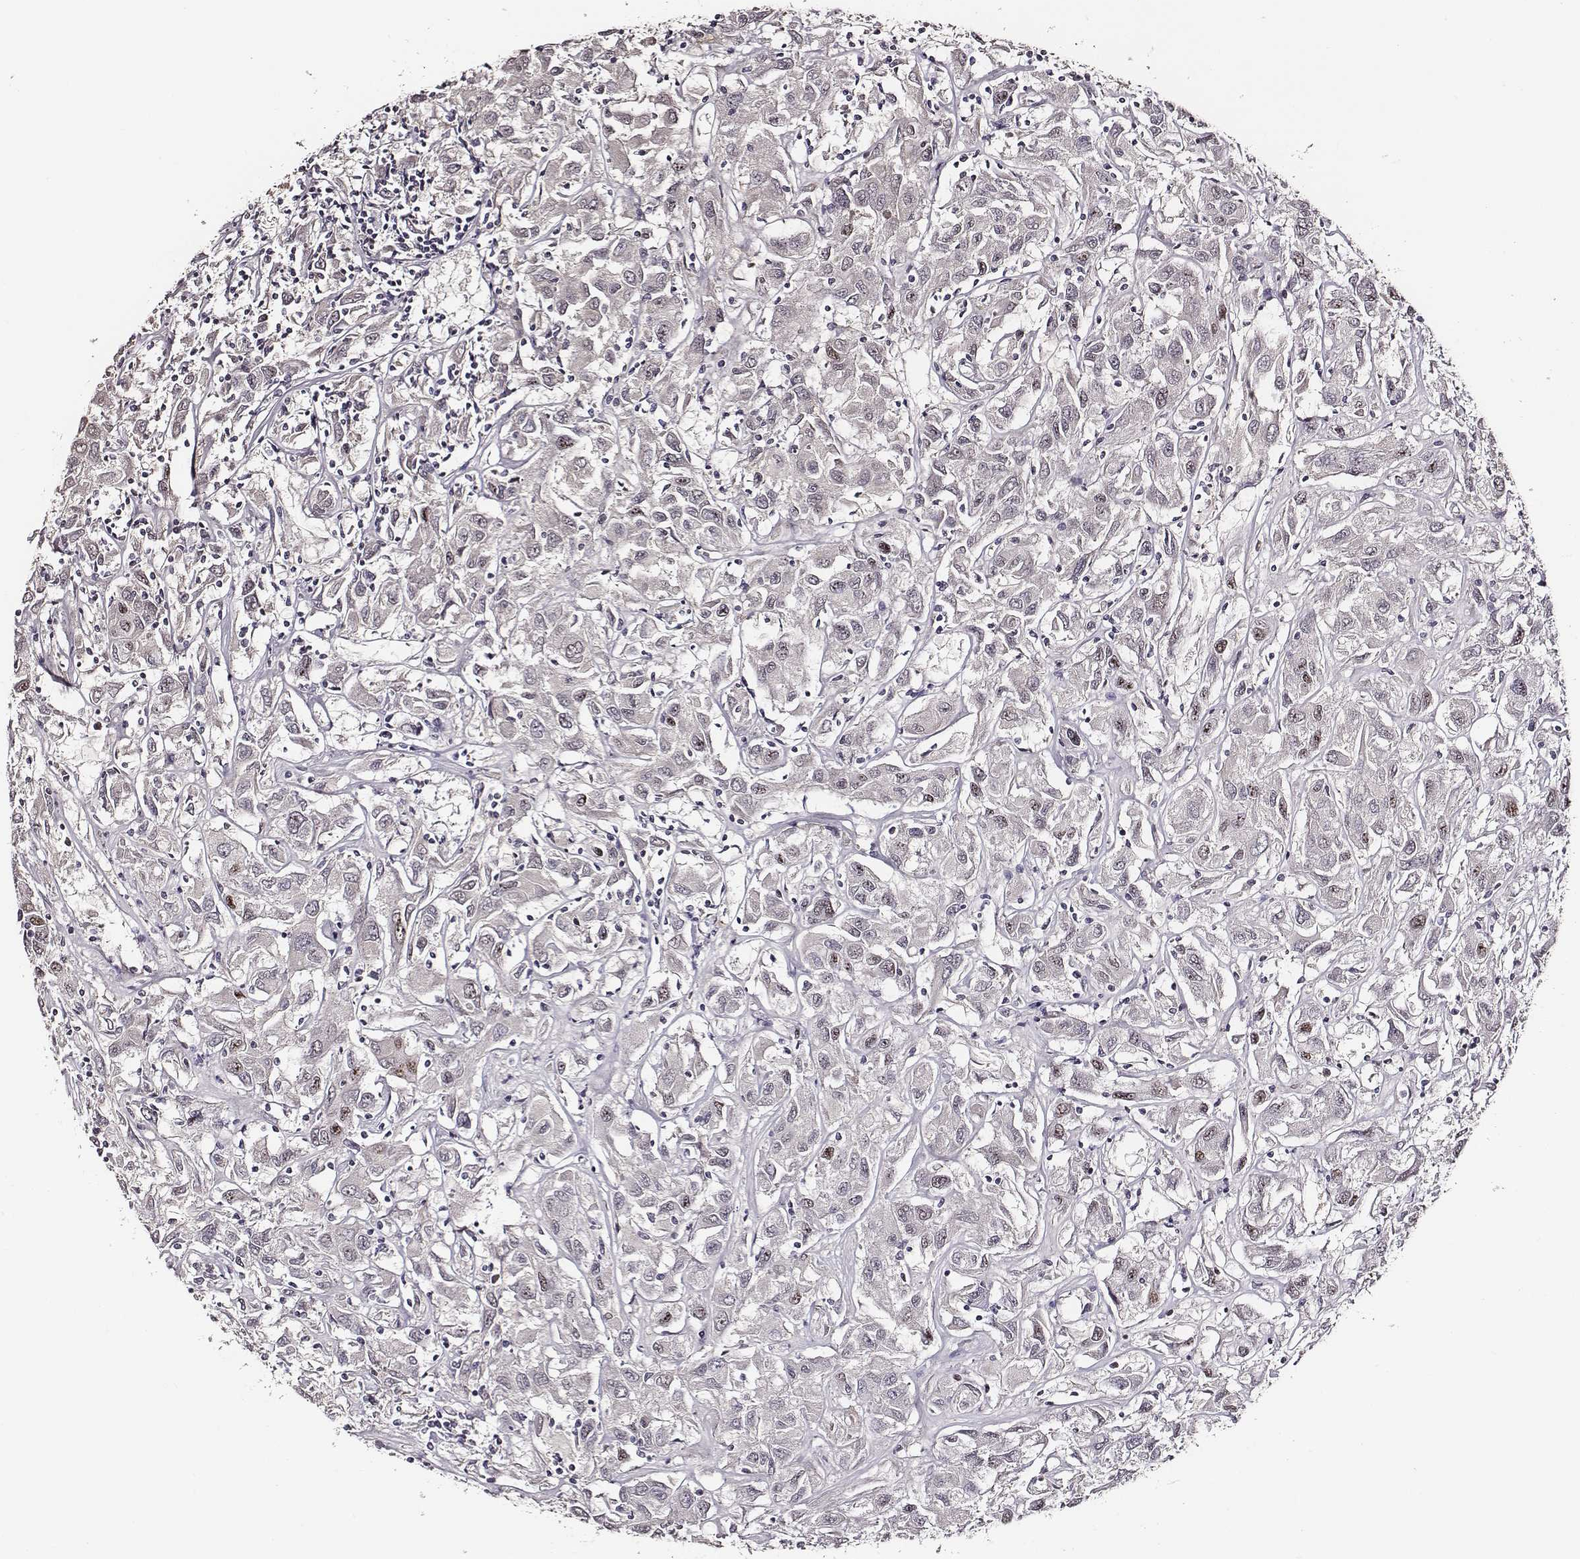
{"staining": {"intensity": "weak", "quantity": "<25%", "location": "nuclear"}, "tissue": "renal cancer", "cell_type": "Tumor cells", "image_type": "cancer", "snomed": [{"axis": "morphology", "description": "Adenocarcinoma, NOS"}, {"axis": "topography", "description": "Kidney"}], "caption": "The immunohistochemistry image has no significant staining in tumor cells of adenocarcinoma (renal) tissue. (DAB IHC, high magnification).", "gene": "PPARA", "patient": {"sex": "female", "age": 76}}